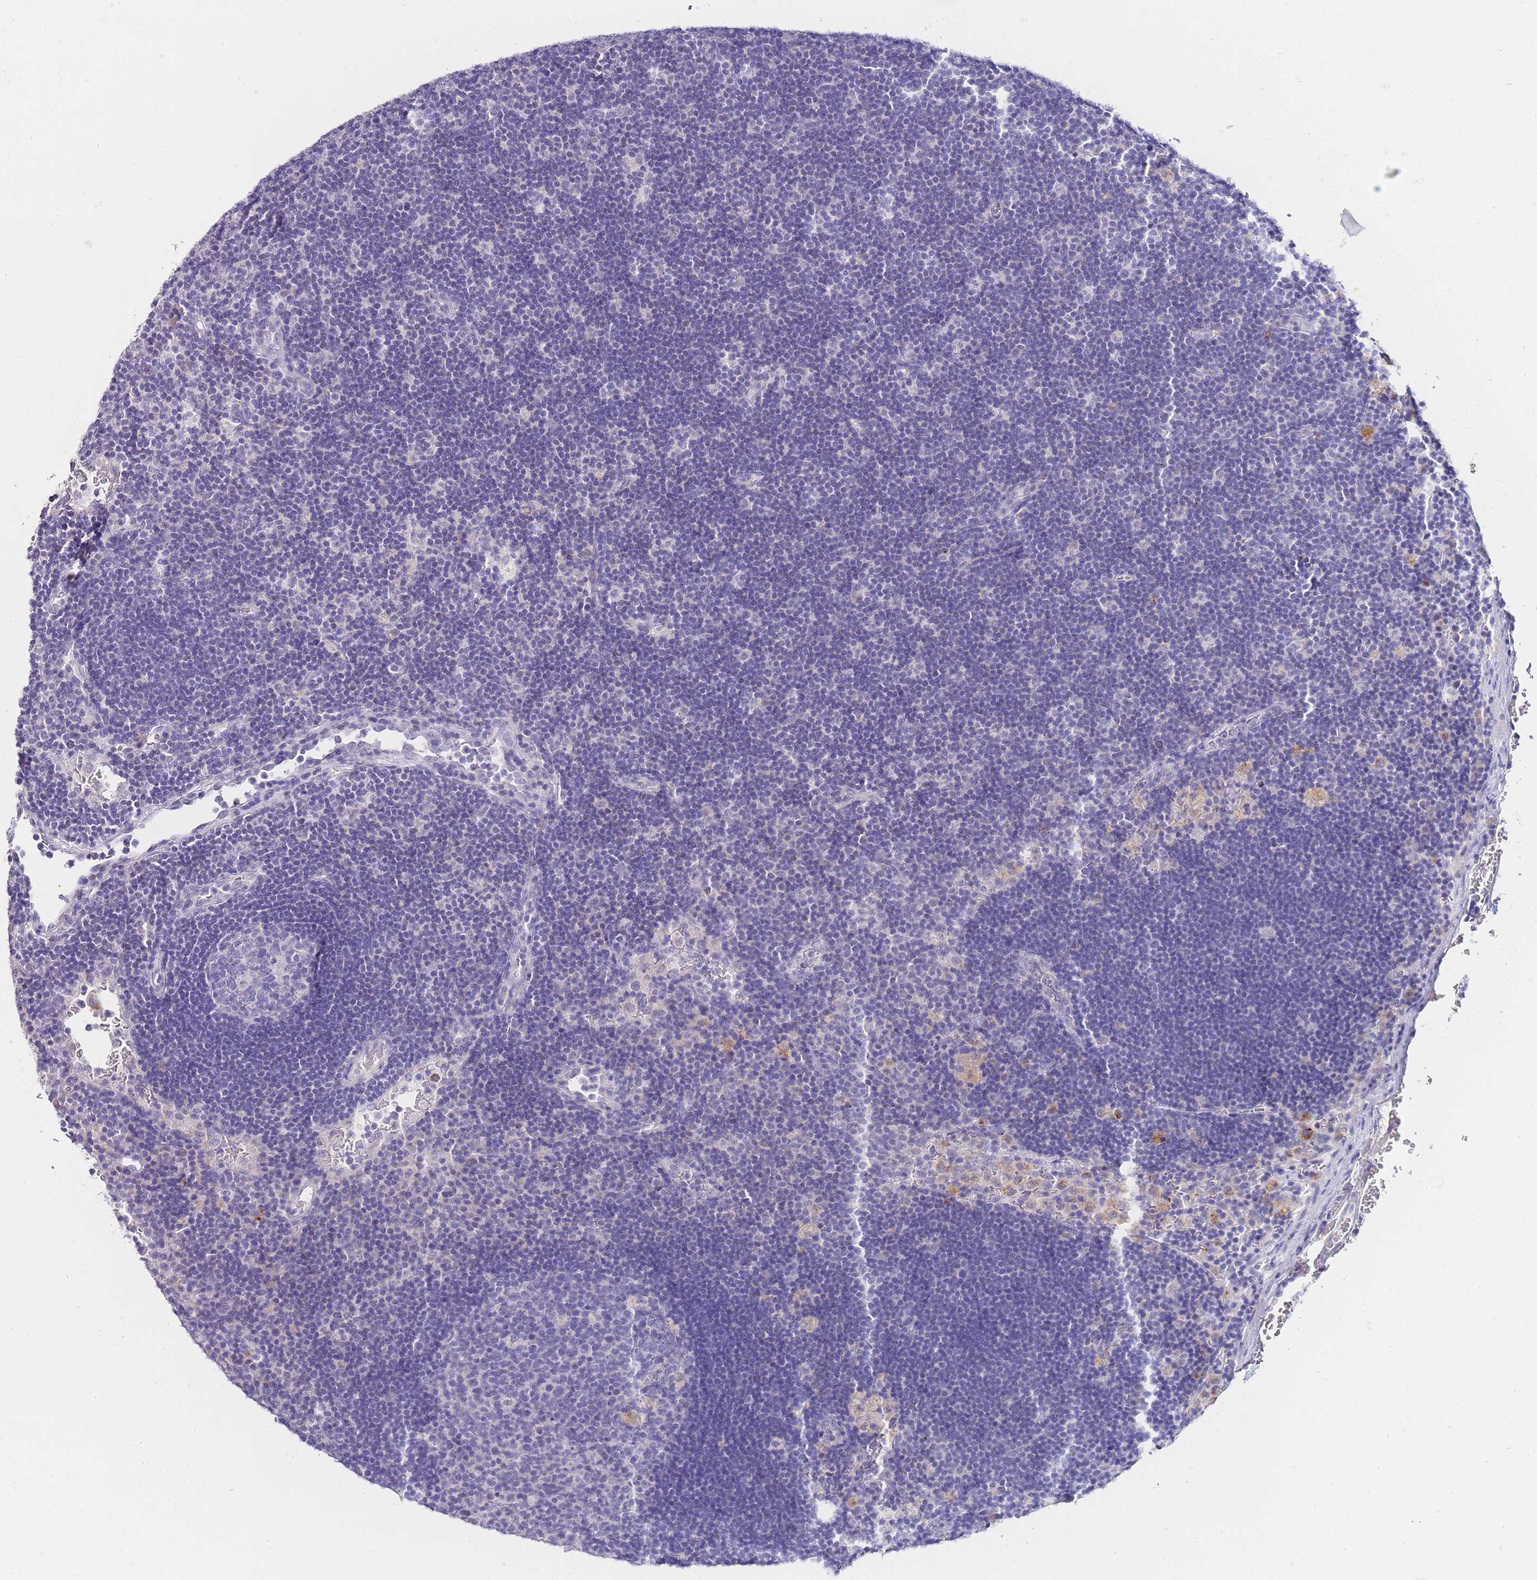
{"staining": {"intensity": "negative", "quantity": "none", "location": "none"}, "tissue": "lymph node", "cell_type": "Germinal center cells", "image_type": "normal", "snomed": [{"axis": "morphology", "description": "Normal tissue, NOS"}, {"axis": "topography", "description": "Lymph node"}], "caption": "Lymph node was stained to show a protein in brown. There is no significant positivity in germinal center cells. (DAB (3,3'-diaminobenzidine) immunohistochemistry (IHC) with hematoxylin counter stain).", "gene": "DPP4", "patient": {"sex": "male", "age": 62}}